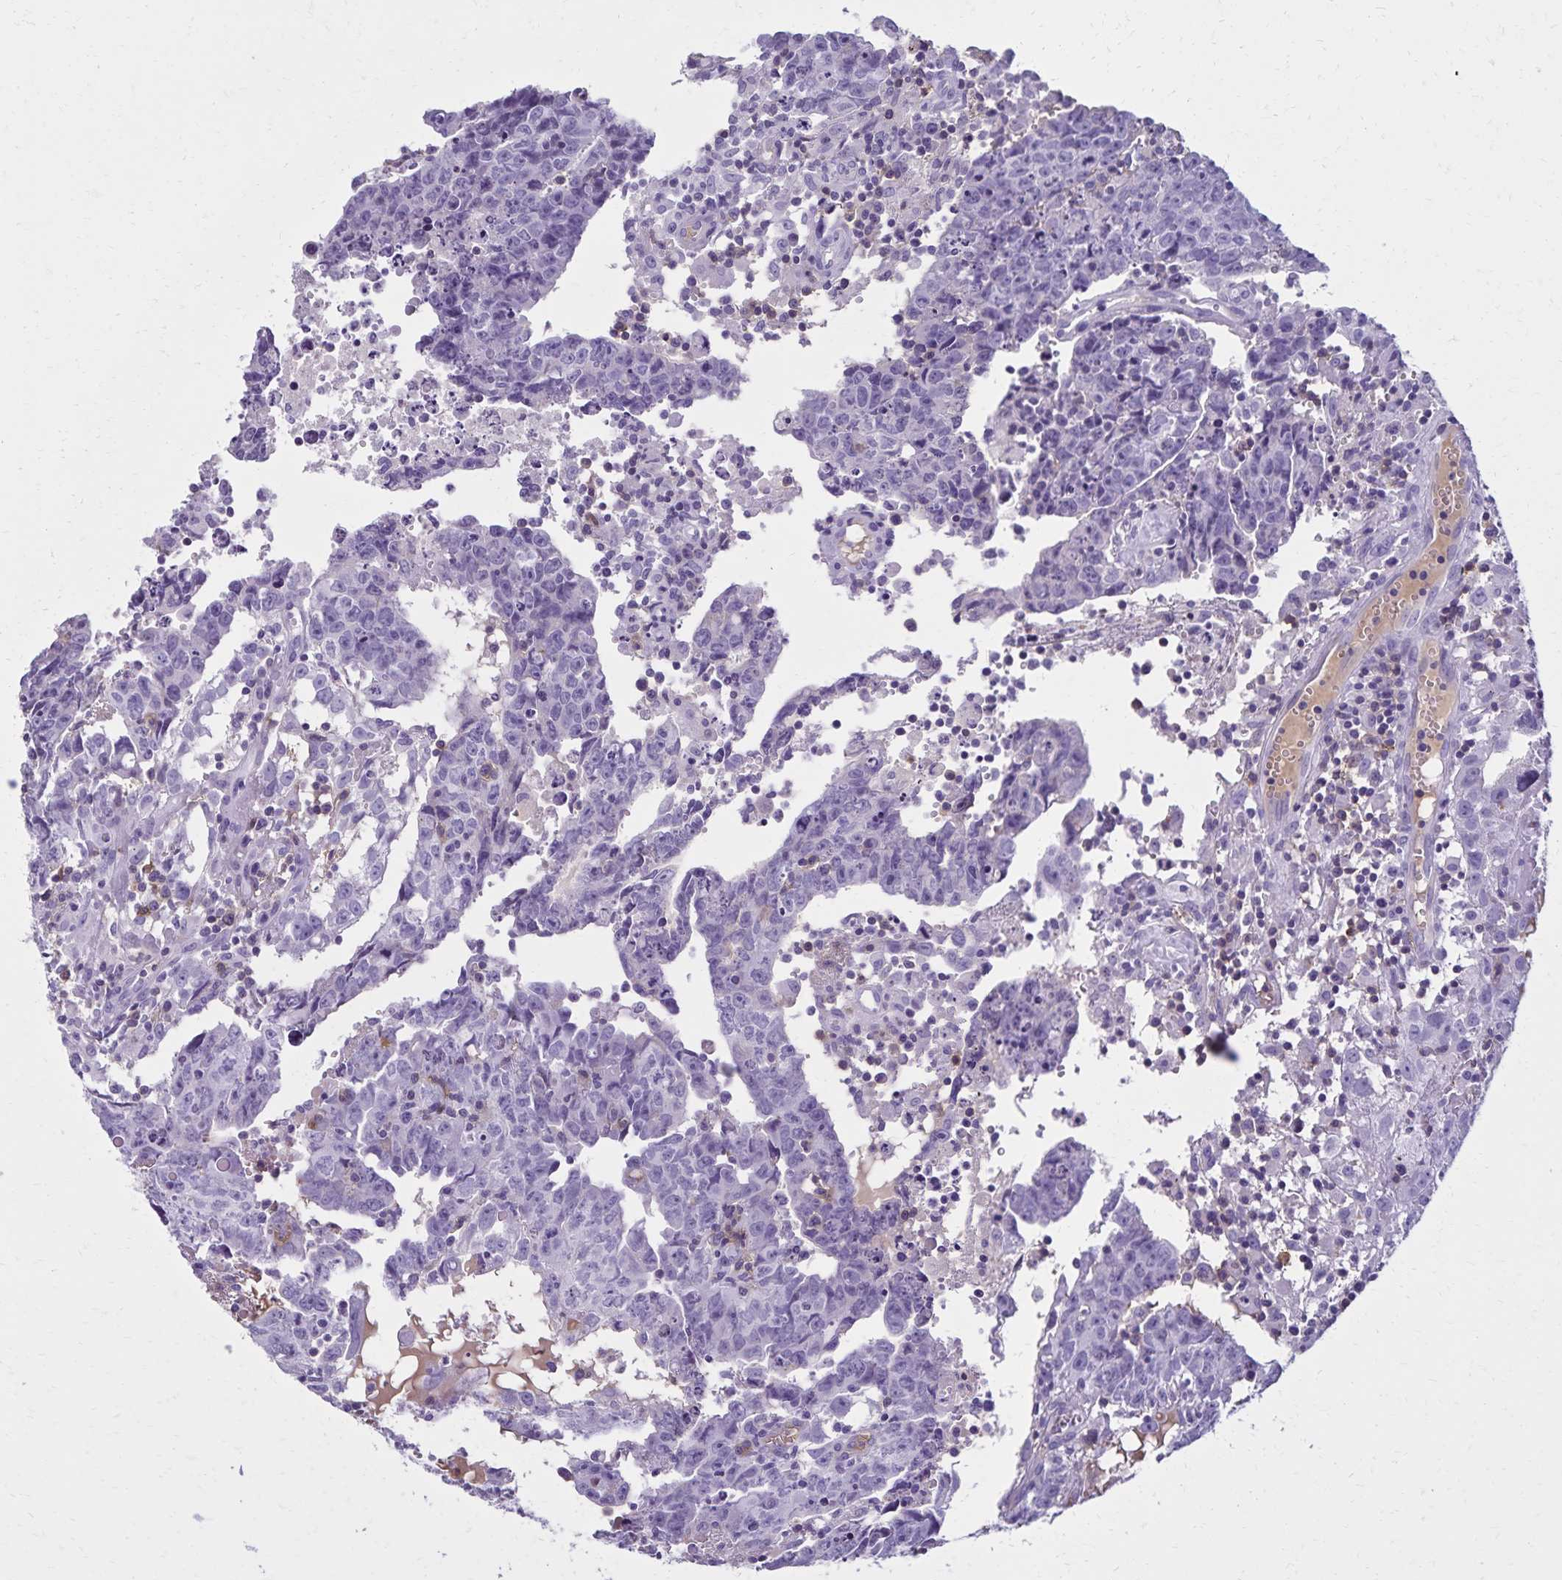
{"staining": {"intensity": "negative", "quantity": "none", "location": "none"}, "tissue": "testis cancer", "cell_type": "Tumor cells", "image_type": "cancer", "snomed": [{"axis": "morphology", "description": "Carcinoma, Embryonal, NOS"}, {"axis": "topography", "description": "Testis"}], "caption": "Human testis cancer stained for a protein using IHC displays no staining in tumor cells.", "gene": "CD27", "patient": {"sex": "male", "age": 22}}